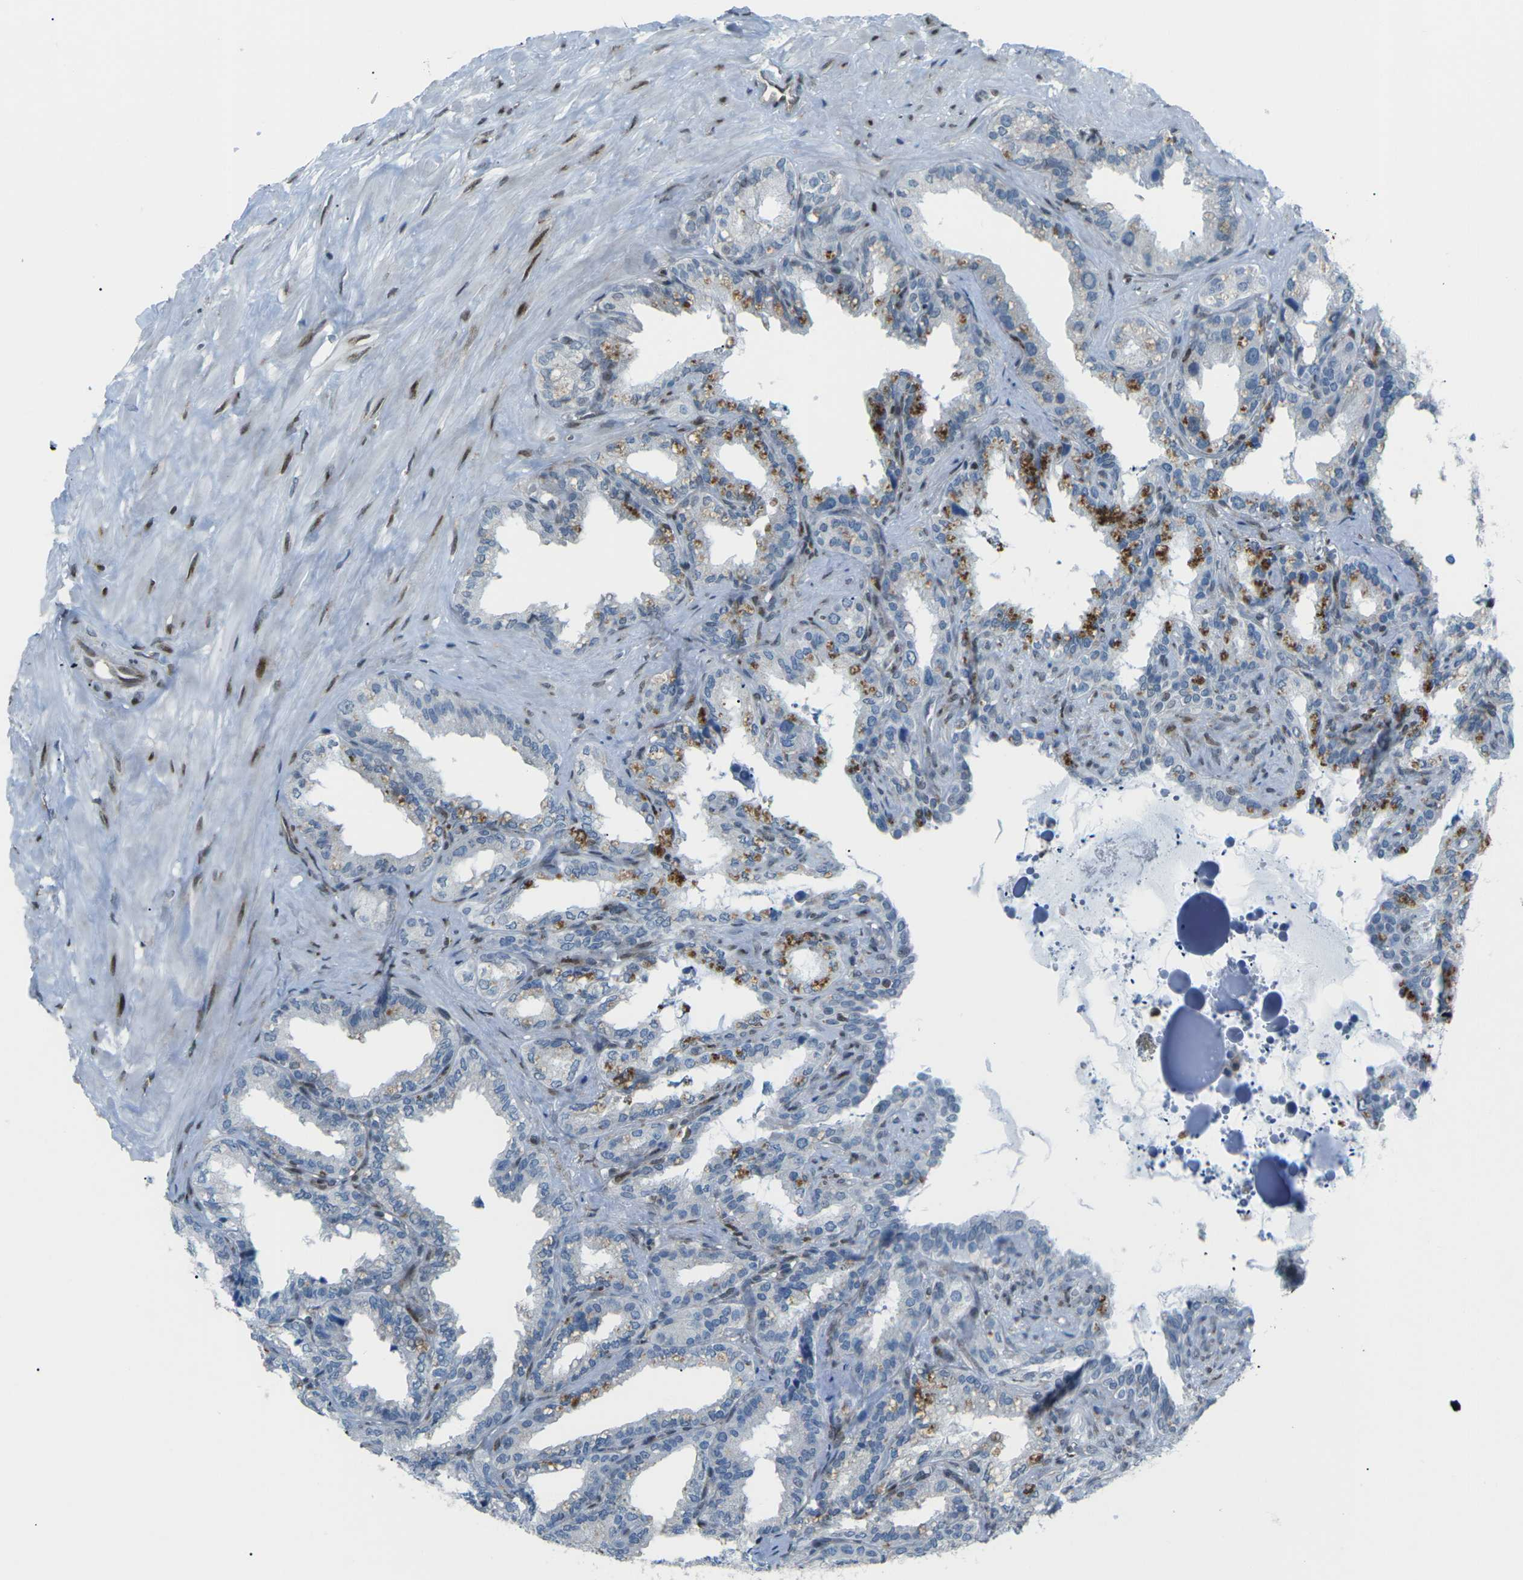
{"staining": {"intensity": "moderate", "quantity": "<25%", "location": "cytoplasmic/membranous"}, "tissue": "seminal vesicle", "cell_type": "Glandular cells", "image_type": "normal", "snomed": [{"axis": "morphology", "description": "Normal tissue, NOS"}, {"axis": "topography", "description": "Seminal veicle"}], "caption": "The histopathology image exhibits a brown stain indicating the presence of a protein in the cytoplasmic/membranous of glandular cells in seminal vesicle. (DAB = brown stain, brightfield microscopy at high magnification).", "gene": "MBNL1", "patient": {"sex": "male", "age": 64}}